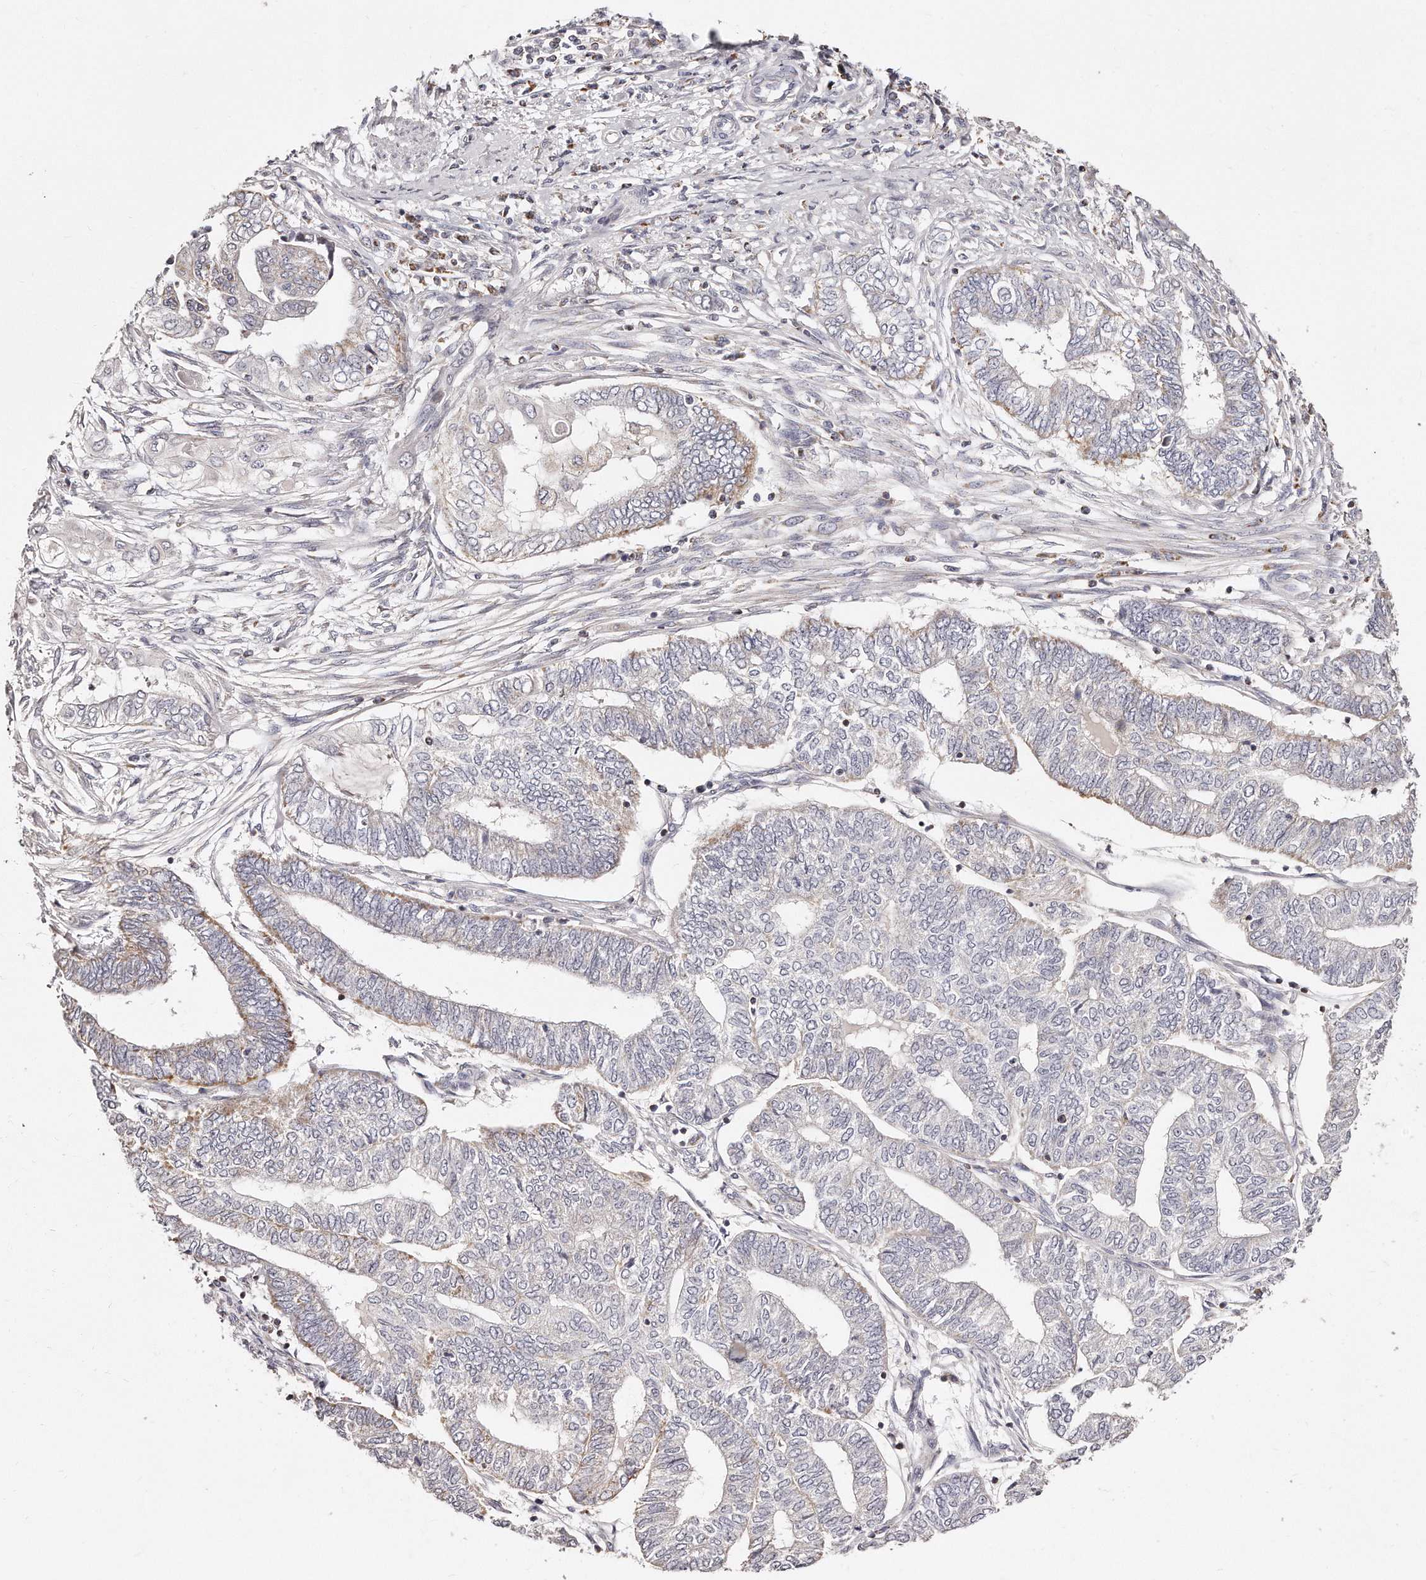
{"staining": {"intensity": "moderate", "quantity": "<25%", "location": "cytoplasmic/membranous"}, "tissue": "endometrial cancer", "cell_type": "Tumor cells", "image_type": "cancer", "snomed": [{"axis": "morphology", "description": "Adenocarcinoma, NOS"}, {"axis": "topography", "description": "Uterus"}, {"axis": "topography", "description": "Endometrium"}], "caption": "The photomicrograph displays a brown stain indicating the presence of a protein in the cytoplasmic/membranous of tumor cells in endometrial cancer.", "gene": "RTKN", "patient": {"sex": "female", "age": 70}}